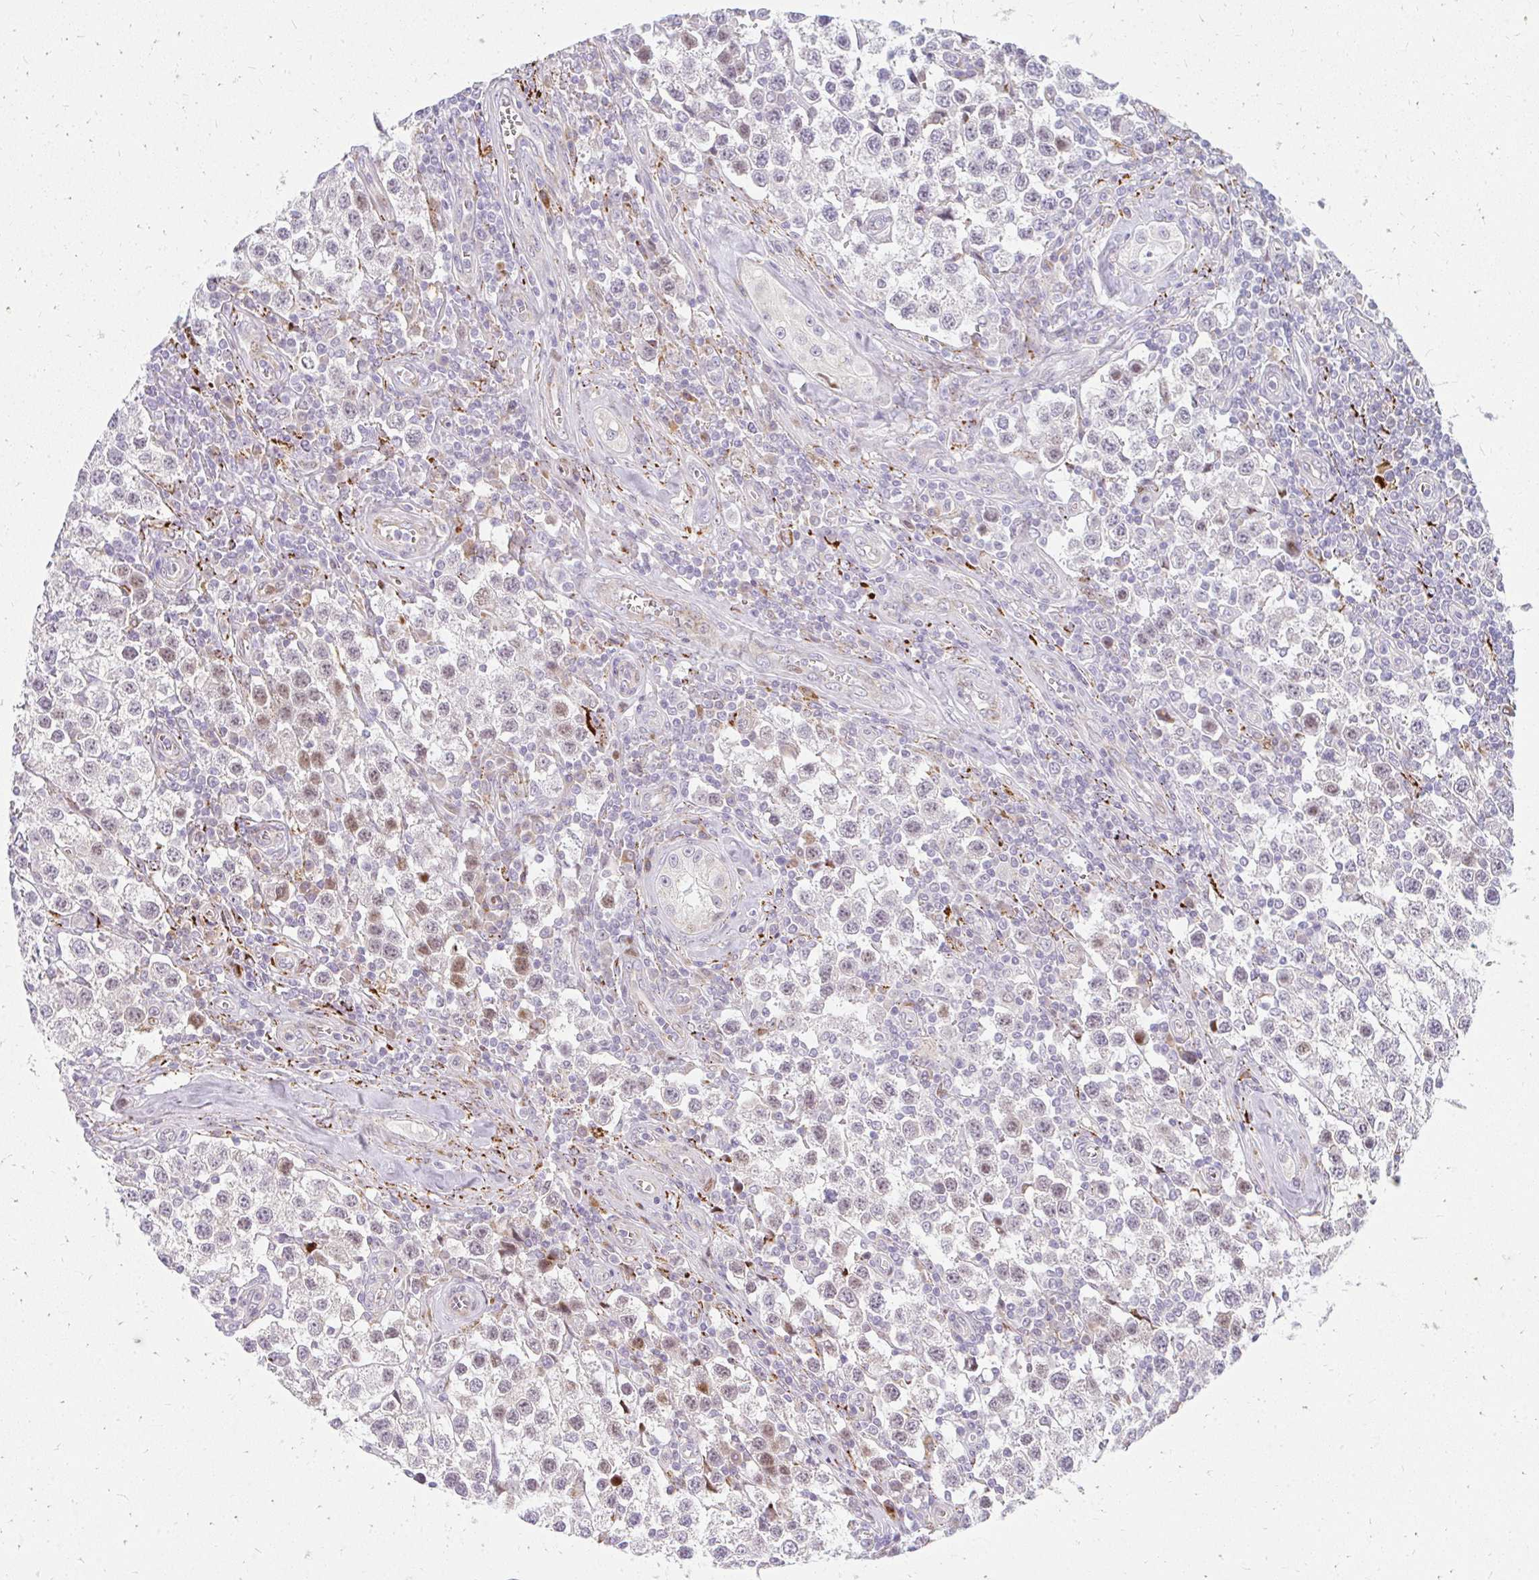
{"staining": {"intensity": "weak", "quantity": "<25%", "location": "nuclear"}, "tissue": "testis cancer", "cell_type": "Tumor cells", "image_type": "cancer", "snomed": [{"axis": "morphology", "description": "Seminoma, NOS"}, {"axis": "topography", "description": "Testis"}], "caption": "A micrograph of human testis cancer (seminoma) is negative for staining in tumor cells.", "gene": "PLA2G5", "patient": {"sex": "male", "age": 34}}